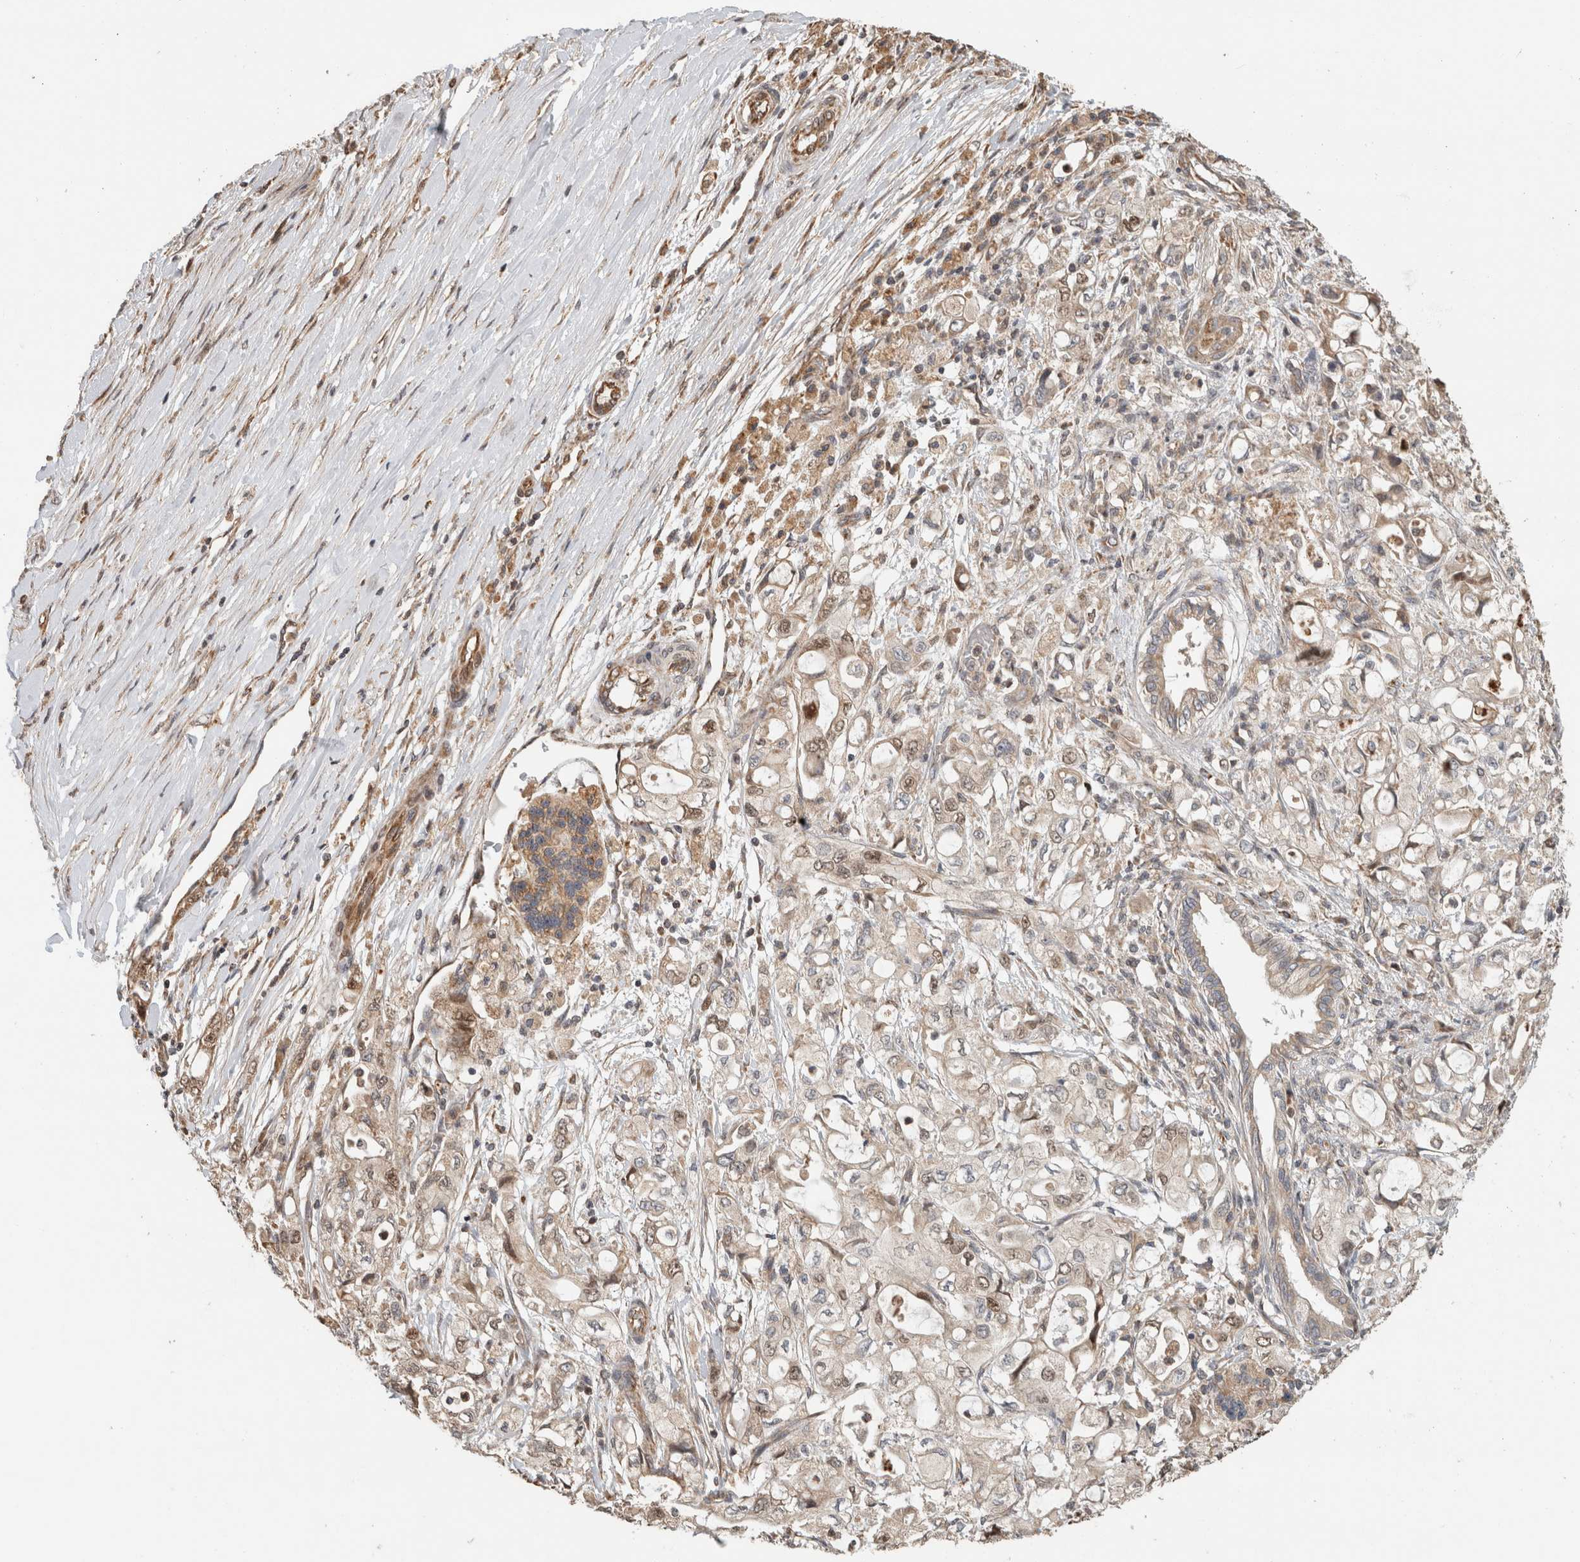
{"staining": {"intensity": "weak", "quantity": "<25%", "location": "cytoplasmic/membranous,nuclear"}, "tissue": "pancreatic cancer", "cell_type": "Tumor cells", "image_type": "cancer", "snomed": [{"axis": "morphology", "description": "Adenocarcinoma, NOS"}, {"axis": "topography", "description": "Pancreas"}], "caption": "This is an immunohistochemistry (IHC) image of pancreatic cancer. There is no expression in tumor cells.", "gene": "GINS4", "patient": {"sex": "male", "age": 79}}